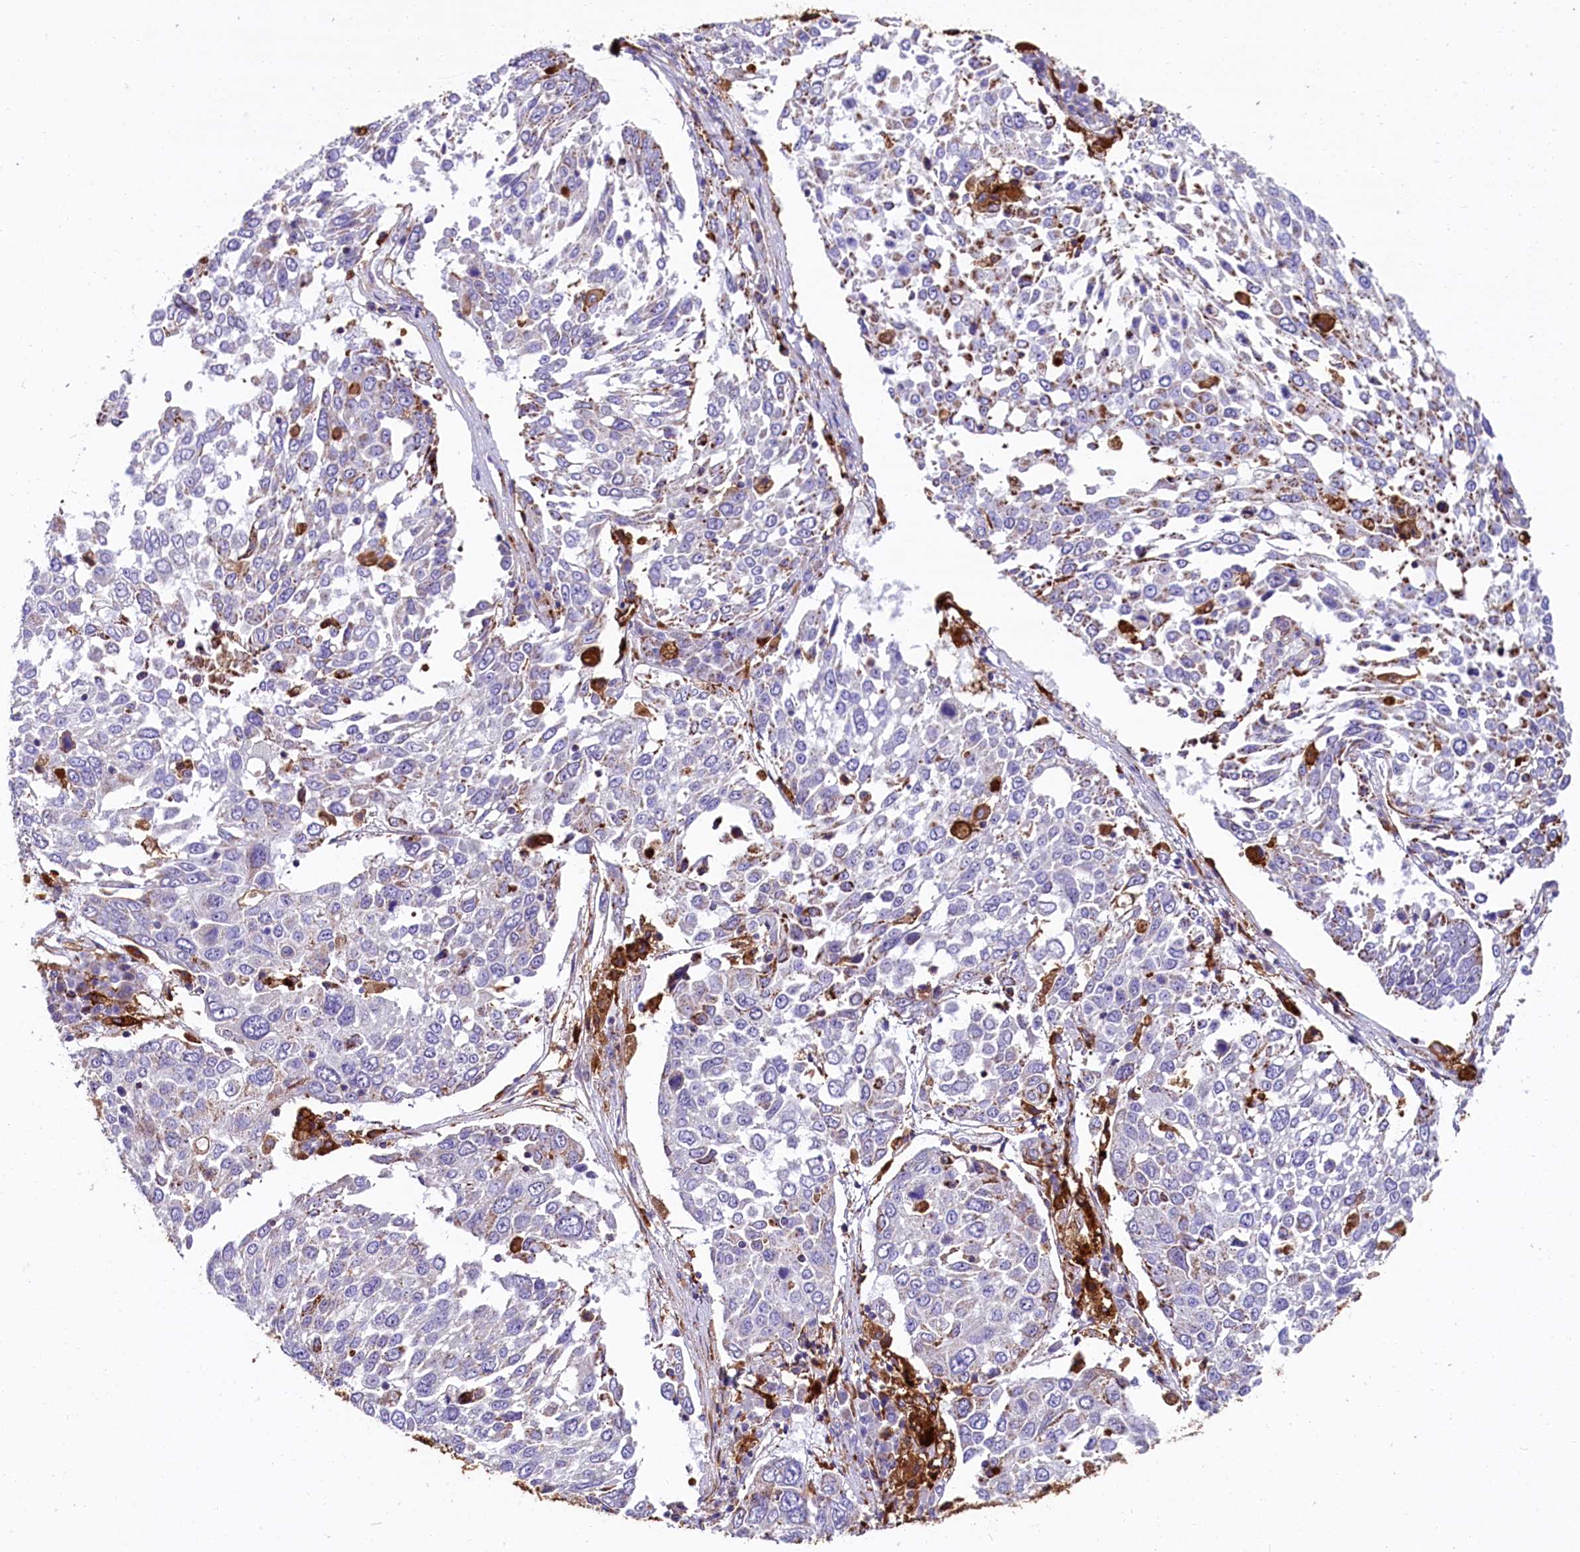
{"staining": {"intensity": "negative", "quantity": "none", "location": "none"}, "tissue": "lung cancer", "cell_type": "Tumor cells", "image_type": "cancer", "snomed": [{"axis": "morphology", "description": "Squamous cell carcinoma, NOS"}, {"axis": "topography", "description": "Lung"}], "caption": "A photomicrograph of lung cancer stained for a protein exhibits no brown staining in tumor cells.", "gene": "IL20RA", "patient": {"sex": "male", "age": 65}}